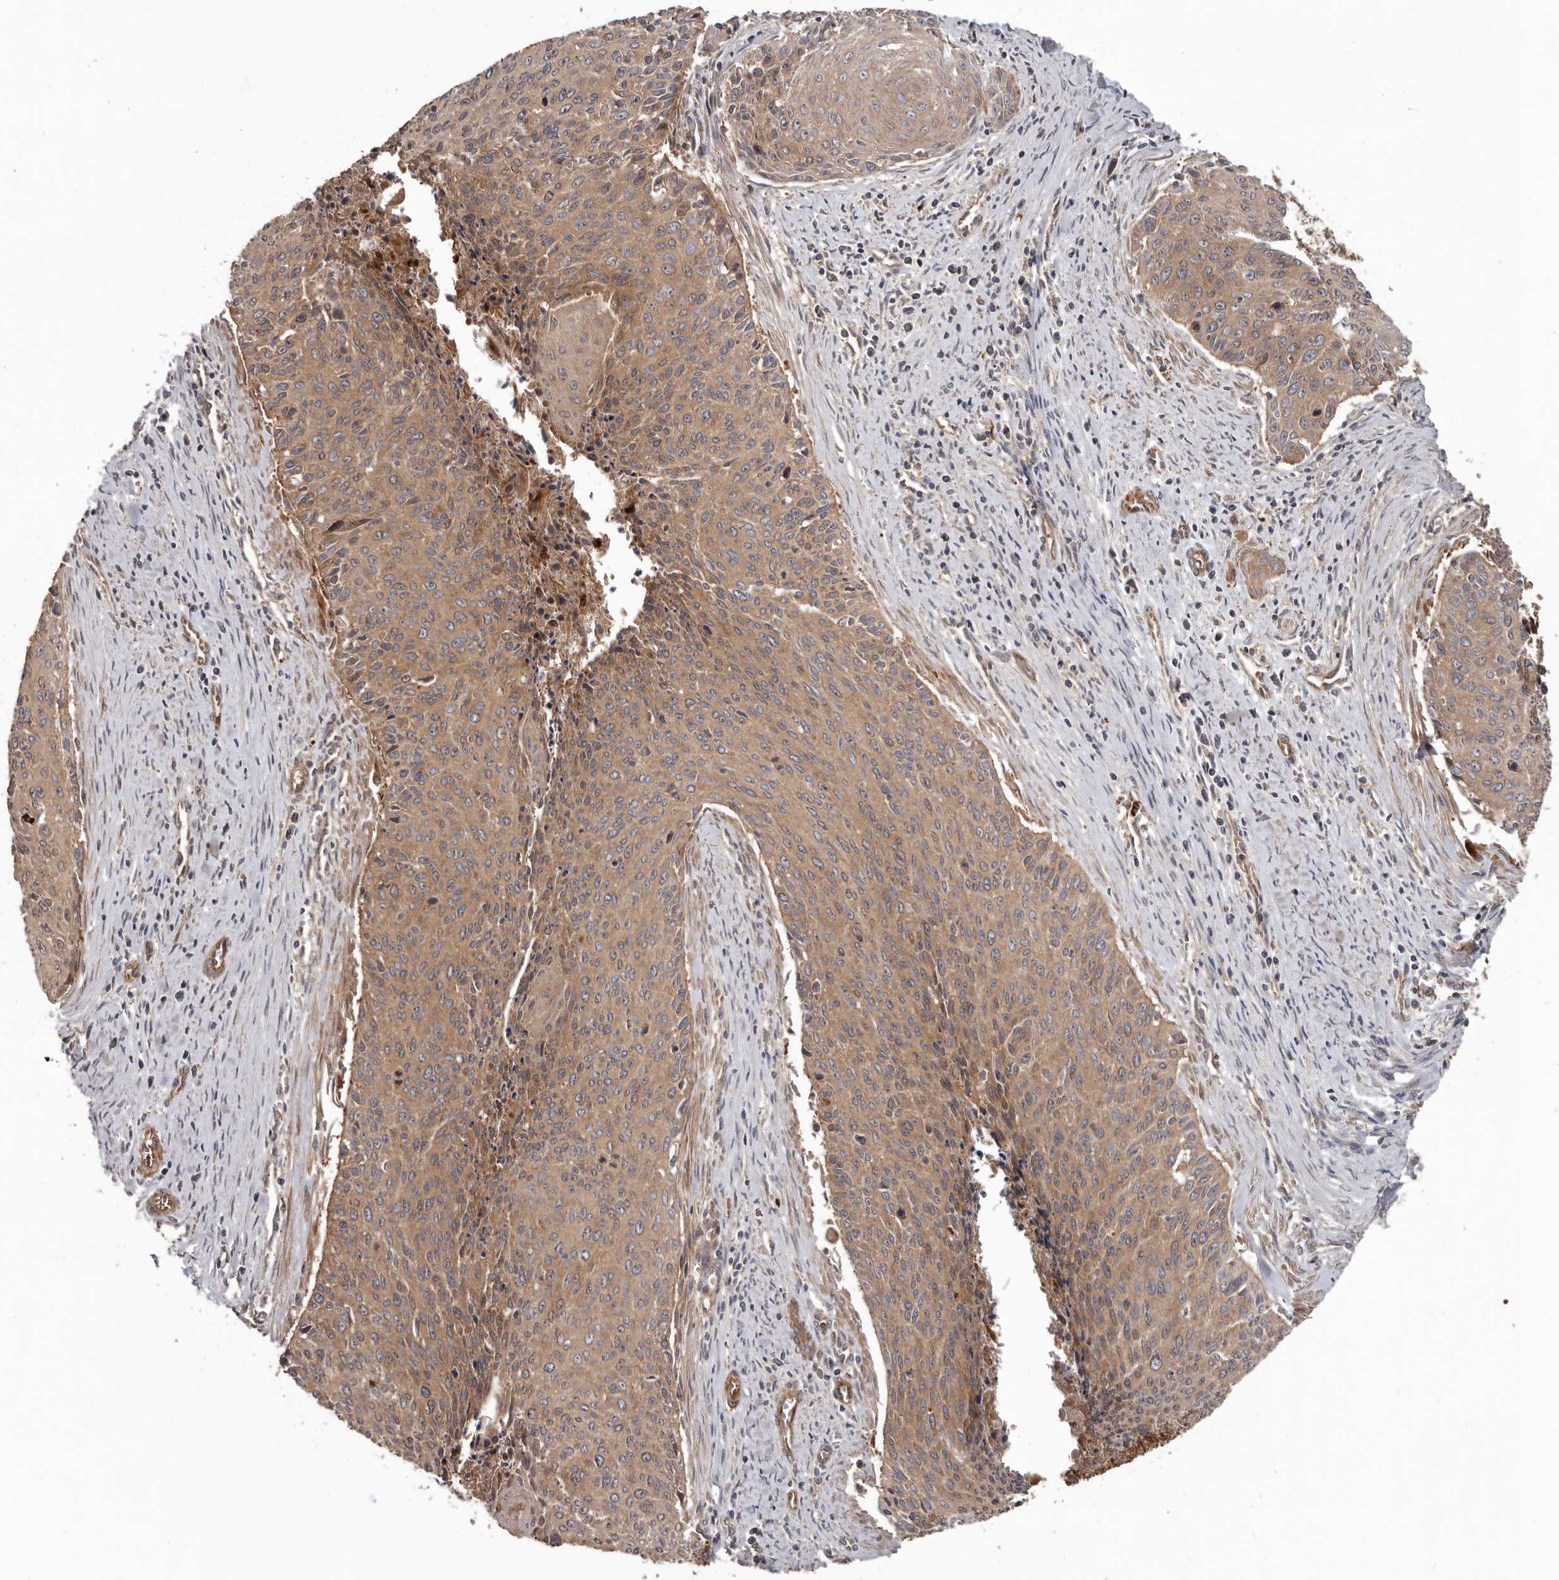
{"staining": {"intensity": "moderate", "quantity": ">75%", "location": "cytoplasmic/membranous"}, "tissue": "cervical cancer", "cell_type": "Tumor cells", "image_type": "cancer", "snomed": [{"axis": "morphology", "description": "Squamous cell carcinoma, NOS"}, {"axis": "topography", "description": "Cervix"}], "caption": "IHC (DAB (3,3'-diaminobenzidine)) staining of human cervical squamous cell carcinoma exhibits moderate cytoplasmic/membranous protein expression in about >75% of tumor cells. (Brightfield microscopy of DAB IHC at high magnification).", "gene": "ARHGEF5", "patient": {"sex": "female", "age": 55}}